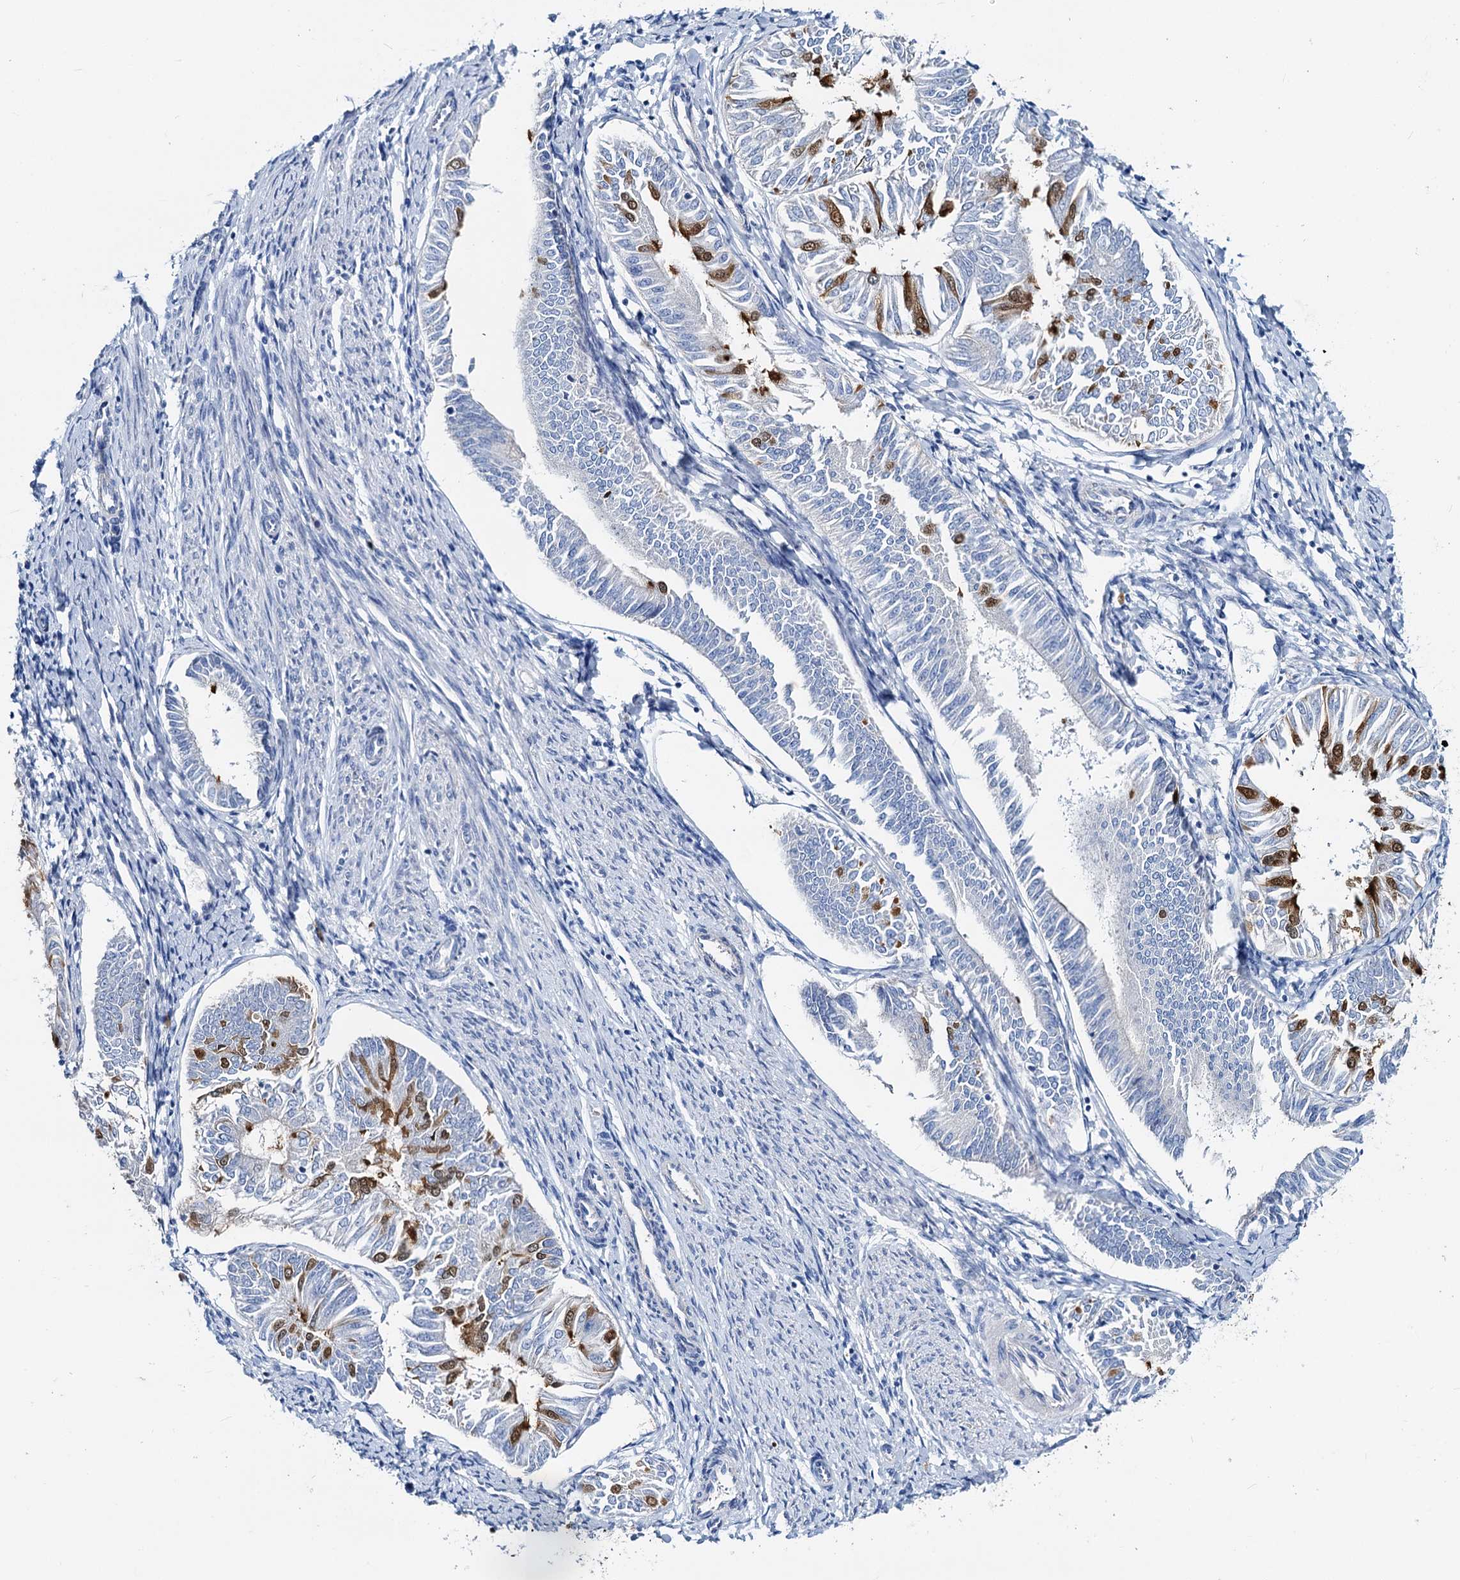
{"staining": {"intensity": "moderate", "quantity": "<25%", "location": "cytoplasmic/membranous,nuclear"}, "tissue": "endometrial cancer", "cell_type": "Tumor cells", "image_type": "cancer", "snomed": [{"axis": "morphology", "description": "Adenocarcinoma, NOS"}, {"axis": "topography", "description": "Endometrium"}], "caption": "Adenocarcinoma (endometrial) stained with a protein marker exhibits moderate staining in tumor cells.", "gene": "DYDC2", "patient": {"sex": "female", "age": 58}}